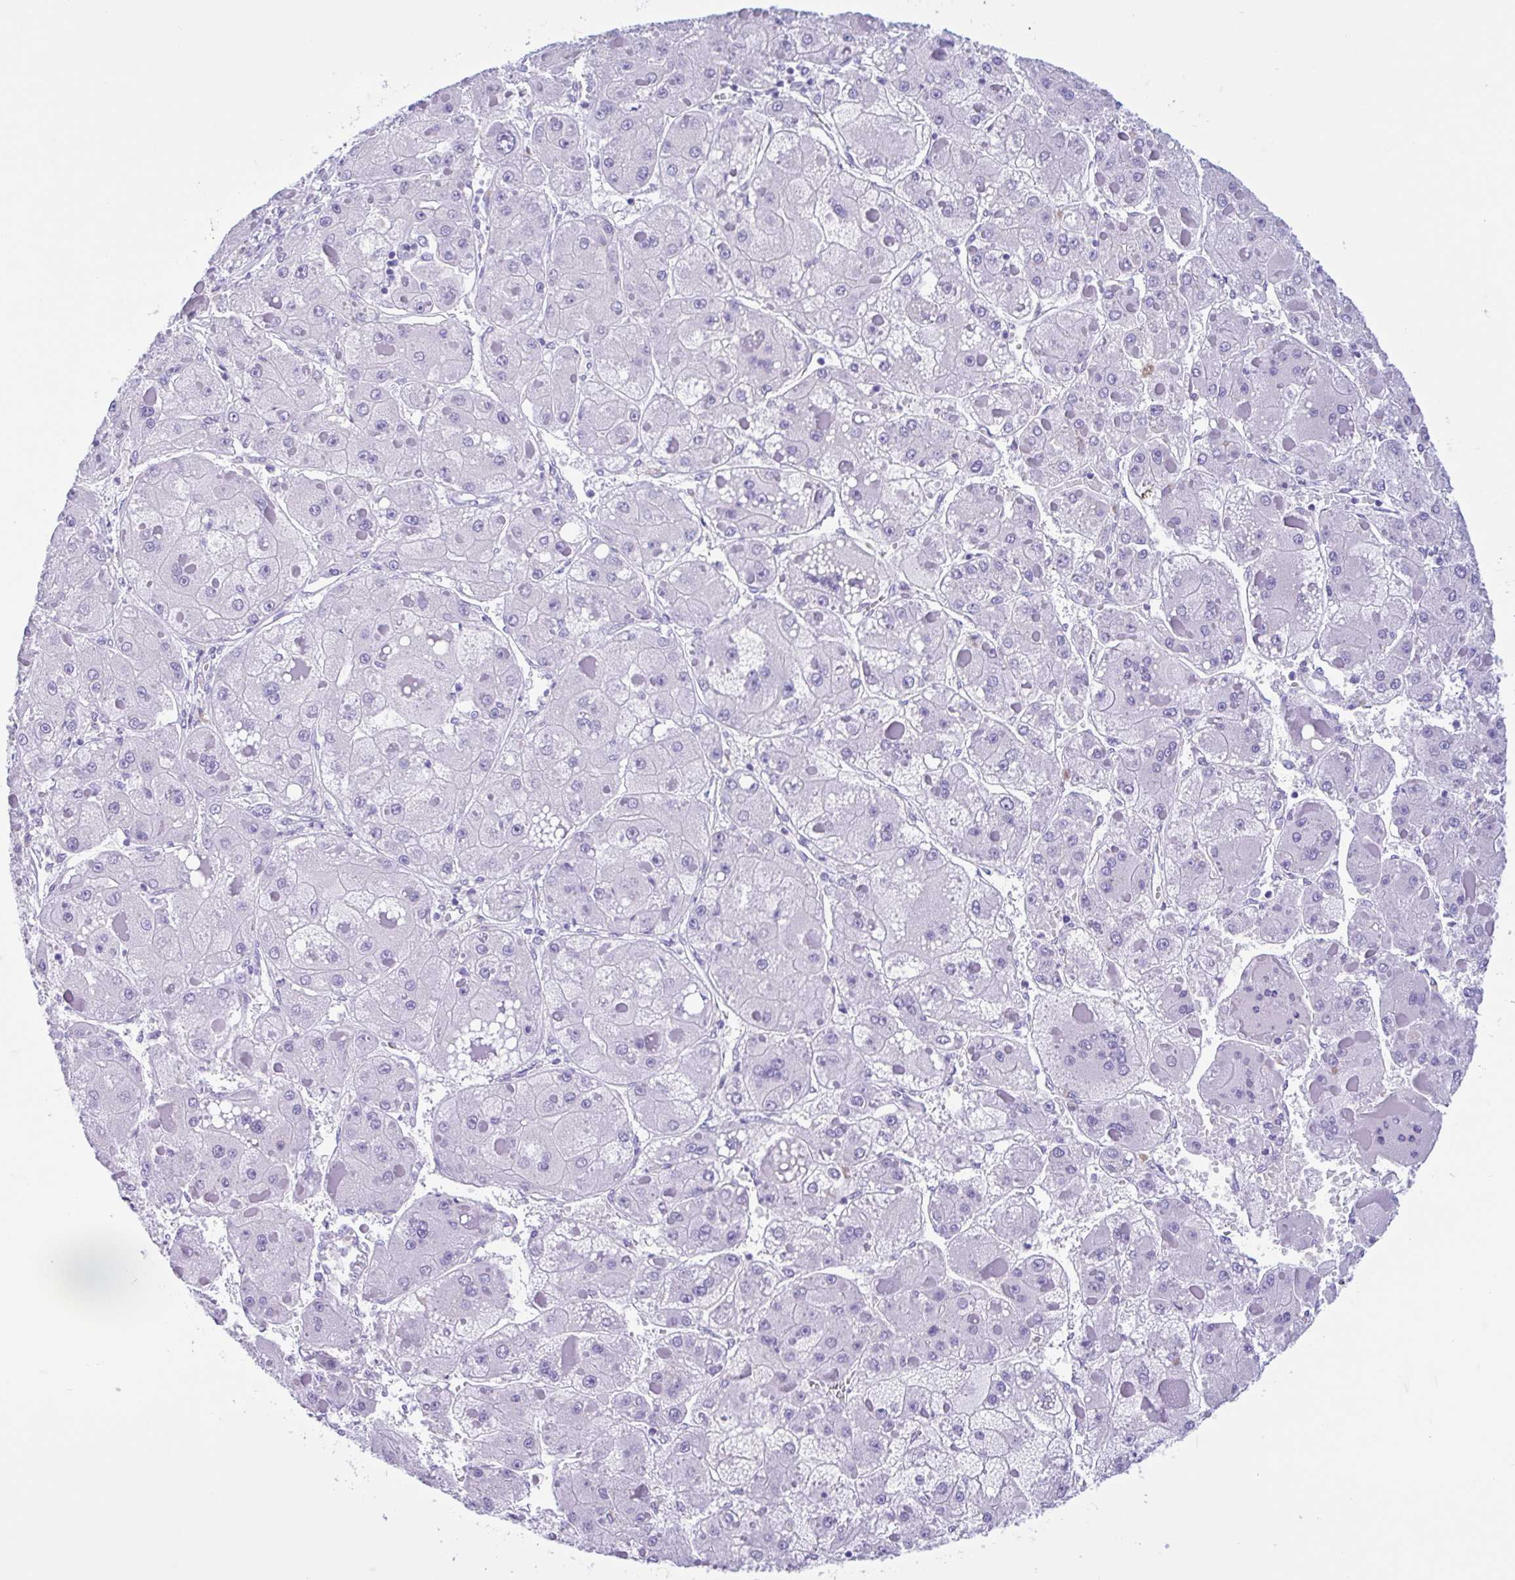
{"staining": {"intensity": "negative", "quantity": "none", "location": "none"}, "tissue": "liver cancer", "cell_type": "Tumor cells", "image_type": "cancer", "snomed": [{"axis": "morphology", "description": "Carcinoma, Hepatocellular, NOS"}, {"axis": "topography", "description": "Liver"}], "caption": "Immunohistochemistry photomicrograph of liver hepatocellular carcinoma stained for a protein (brown), which exhibits no staining in tumor cells.", "gene": "OR4N4", "patient": {"sex": "female", "age": 73}}